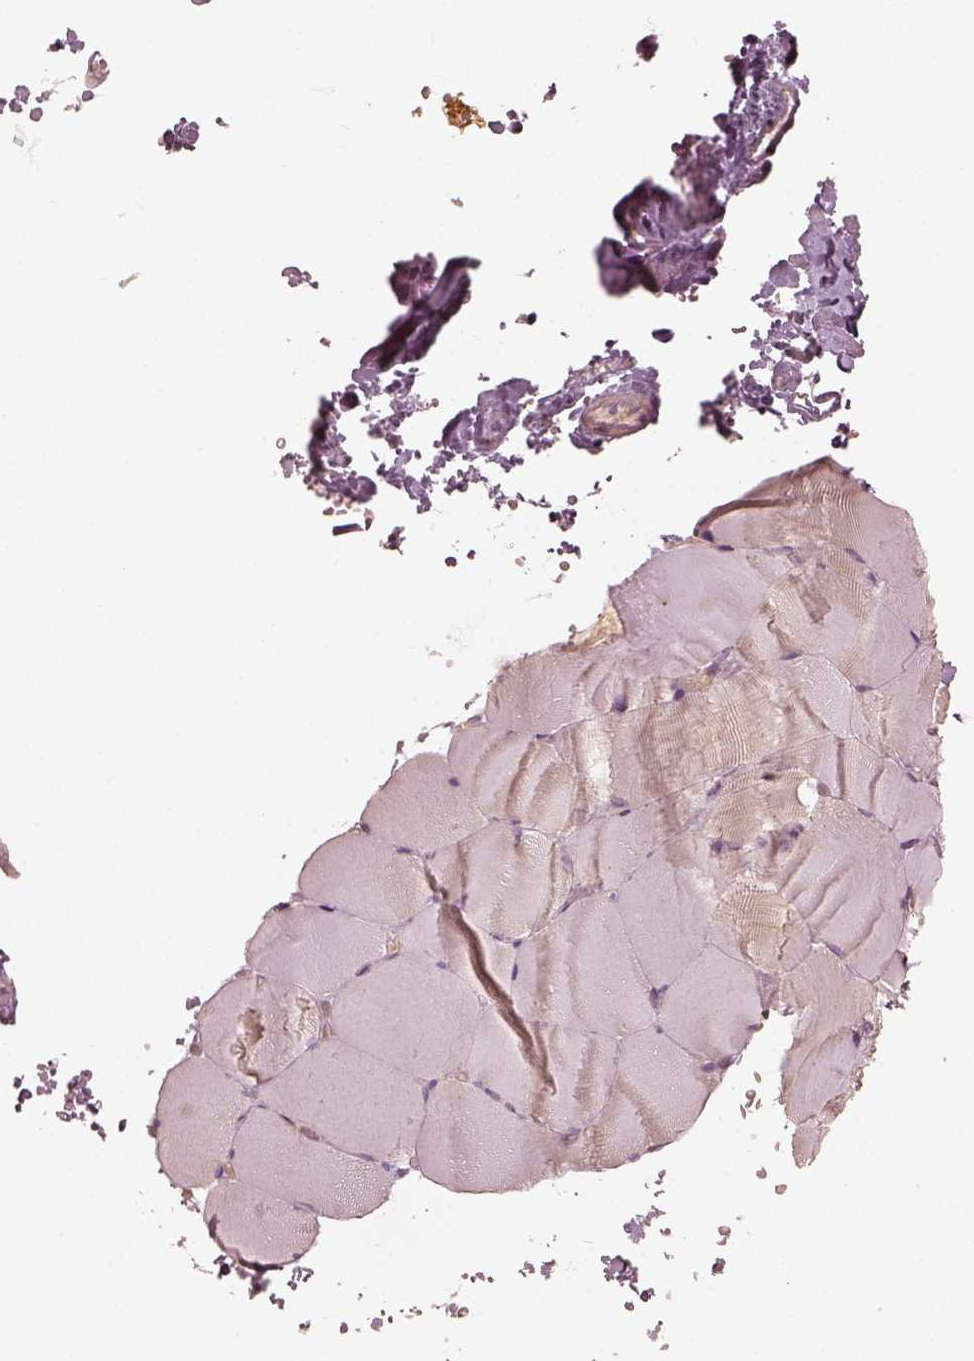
{"staining": {"intensity": "negative", "quantity": "none", "location": "none"}, "tissue": "skeletal muscle", "cell_type": "Myocytes", "image_type": "normal", "snomed": [{"axis": "morphology", "description": "Normal tissue, NOS"}, {"axis": "topography", "description": "Skeletal muscle"}], "caption": "Photomicrograph shows no protein positivity in myocytes of unremarkable skeletal muscle. (DAB (3,3'-diaminobenzidine) immunohistochemistry (IHC) with hematoxylin counter stain).", "gene": "GORASP2", "patient": {"sex": "female", "age": 37}}